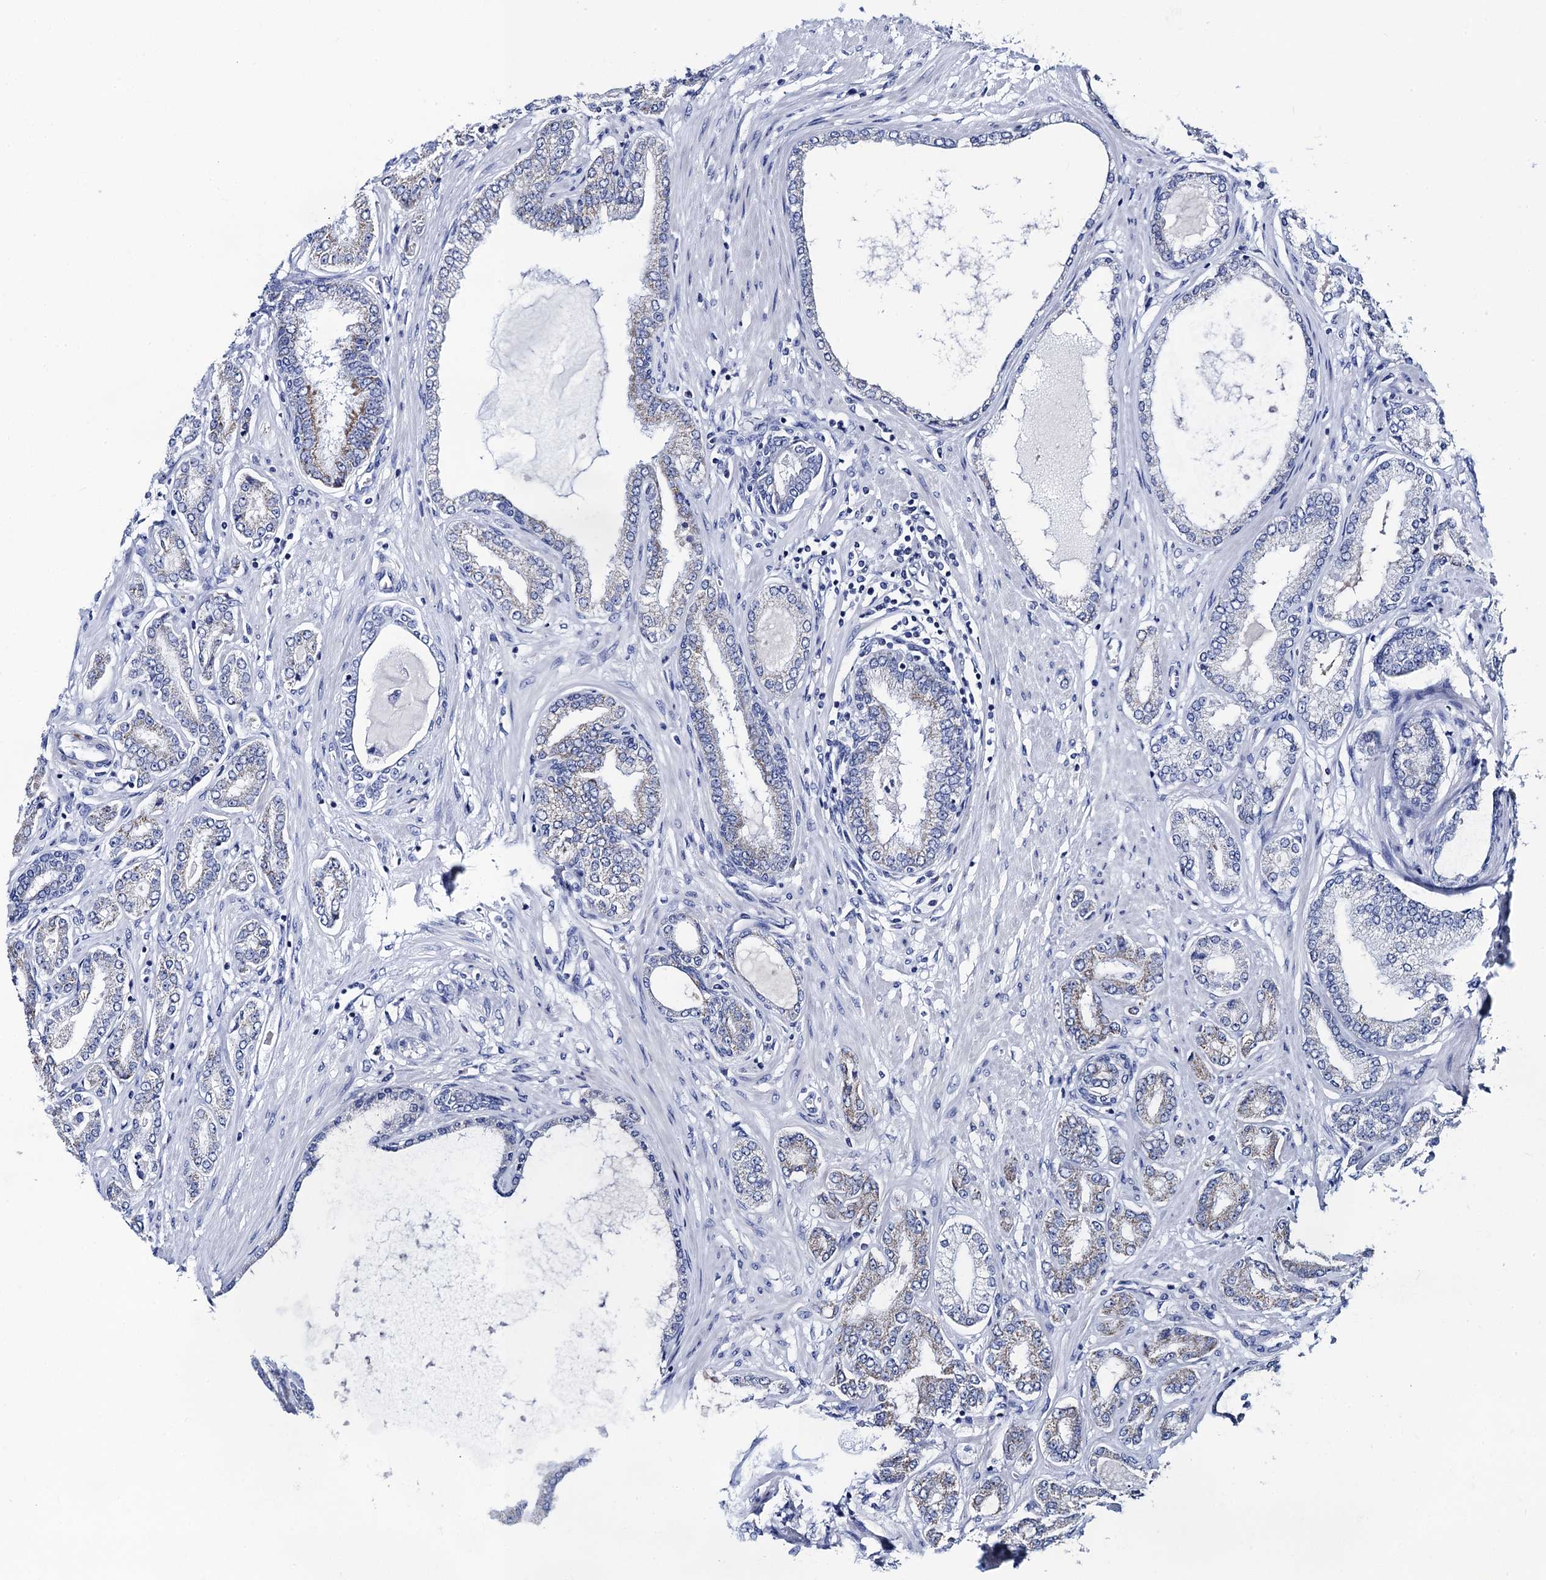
{"staining": {"intensity": "weak", "quantity": "<25%", "location": "cytoplasmic/membranous"}, "tissue": "prostate cancer", "cell_type": "Tumor cells", "image_type": "cancer", "snomed": [{"axis": "morphology", "description": "Adenocarcinoma, Low grade"}, {"axis": "topography", "description": "Prostate"}], "caption": "Protein analysis of prostate cancer (adenocarcinoma (low-grade)) reveals no significant expression in tumor cells. Brightfield microscopy of IHC stained with DAB (3,3'-diaminobenzidine) (brown) and hematoxylin (blue), captured at high magnification.", "gene": "ACADSB", "patient": {"sex": "male", "age": 63}}